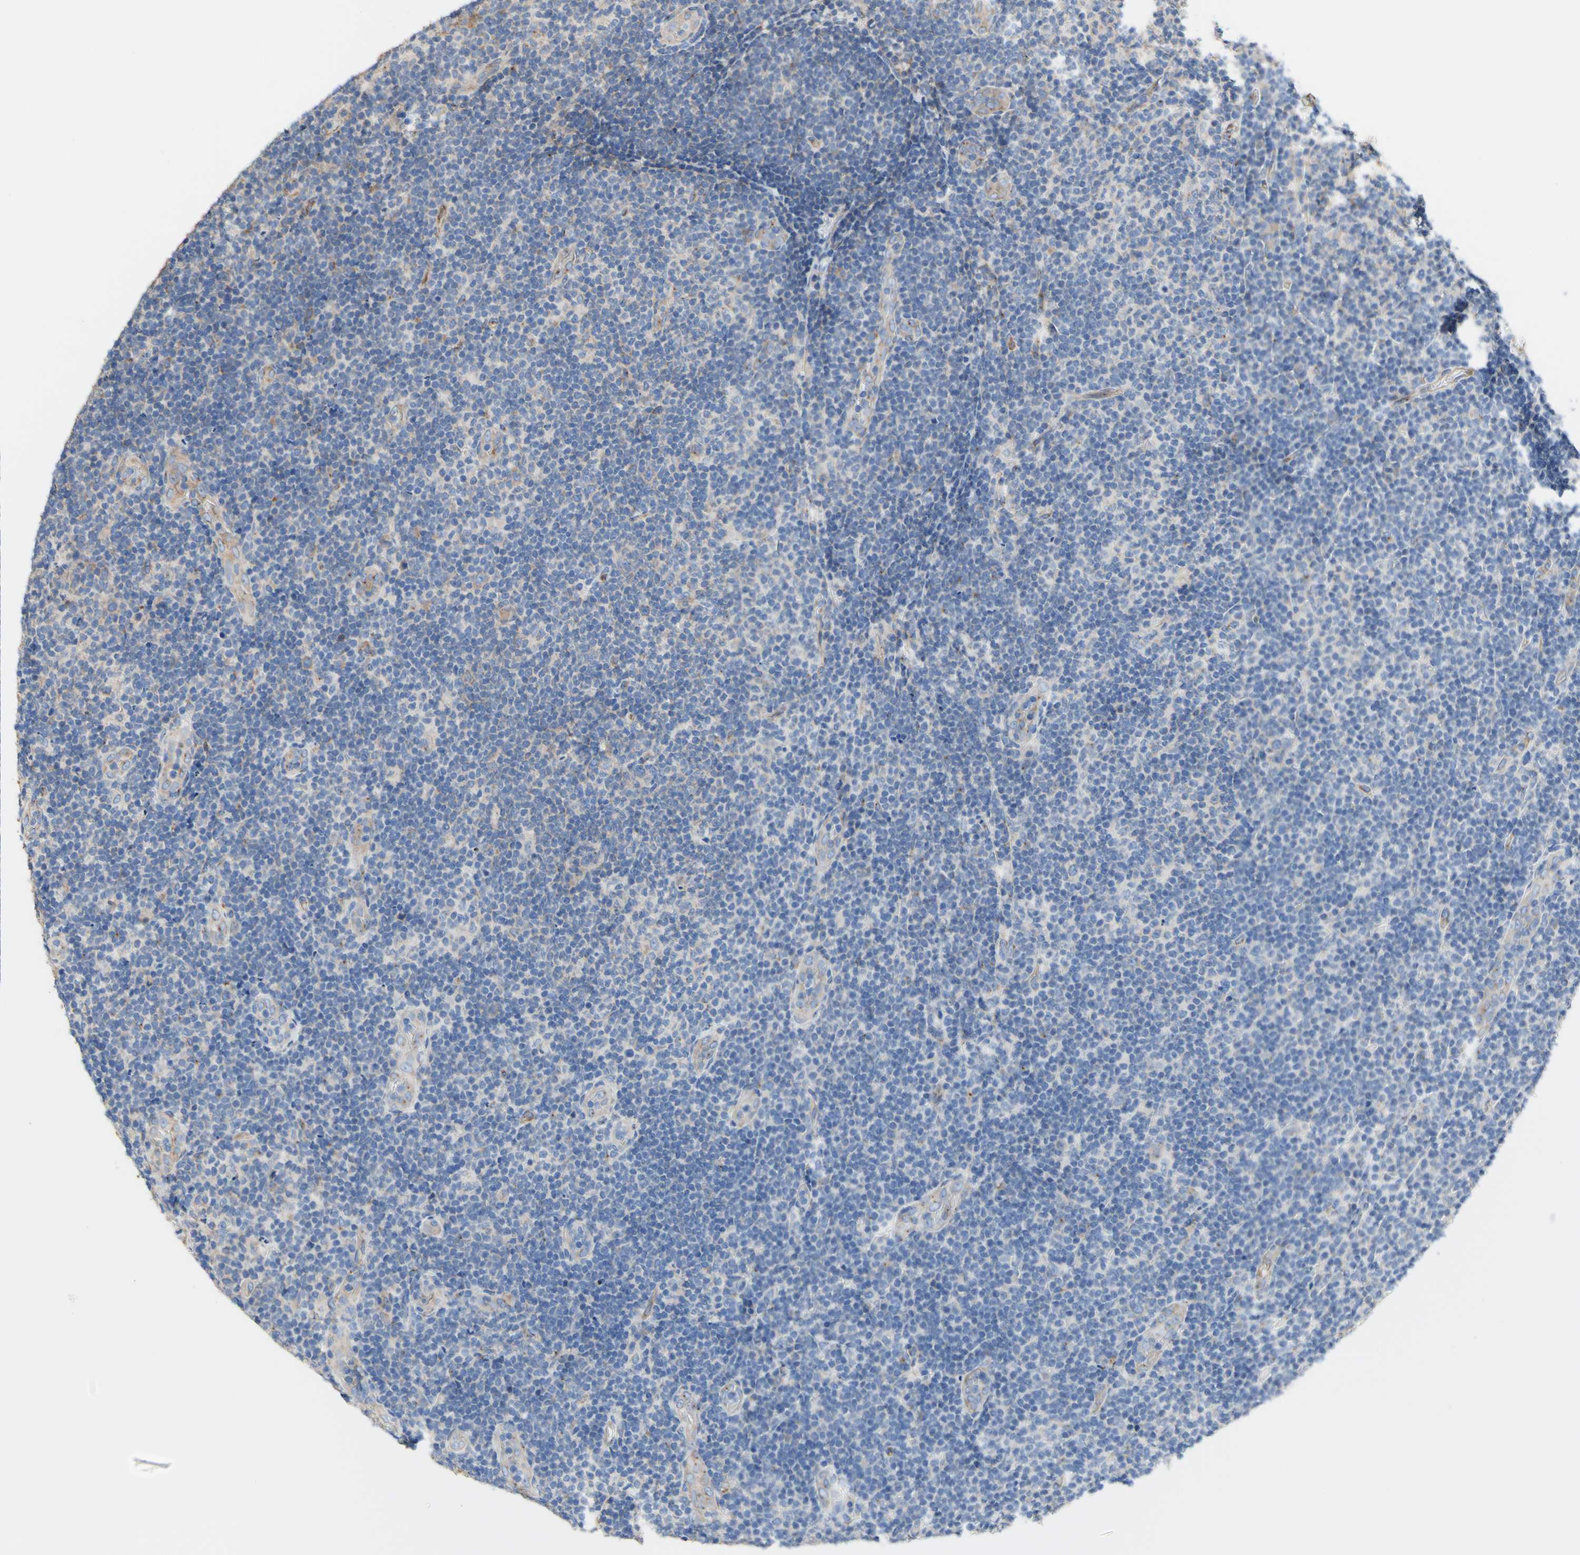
{"staining": {"intensity": "moderate", "quantity": "<25%", "location": "cytoplasmic/membranous"}, "tissue": "lymphoma", "cell_type": "Tumor cells", "image_type": "cancer", "snomed": [{"axis": "morphology", "description": "Malignant lymphoma, non-Hodgkin's type, Low grade"}, {"axis": "topography", "description": "Lymph node"}], "caption": "The histopathology image displays immunohistochemical staining of low-grade malignant lymphoma, non-Hodgkin's type. There is moderate cytoplasmic/membranous positivity is seen in about <25% of tumor cells.", "gene": "LRIG3", "patient": {"sex": "male", "age": 83}}